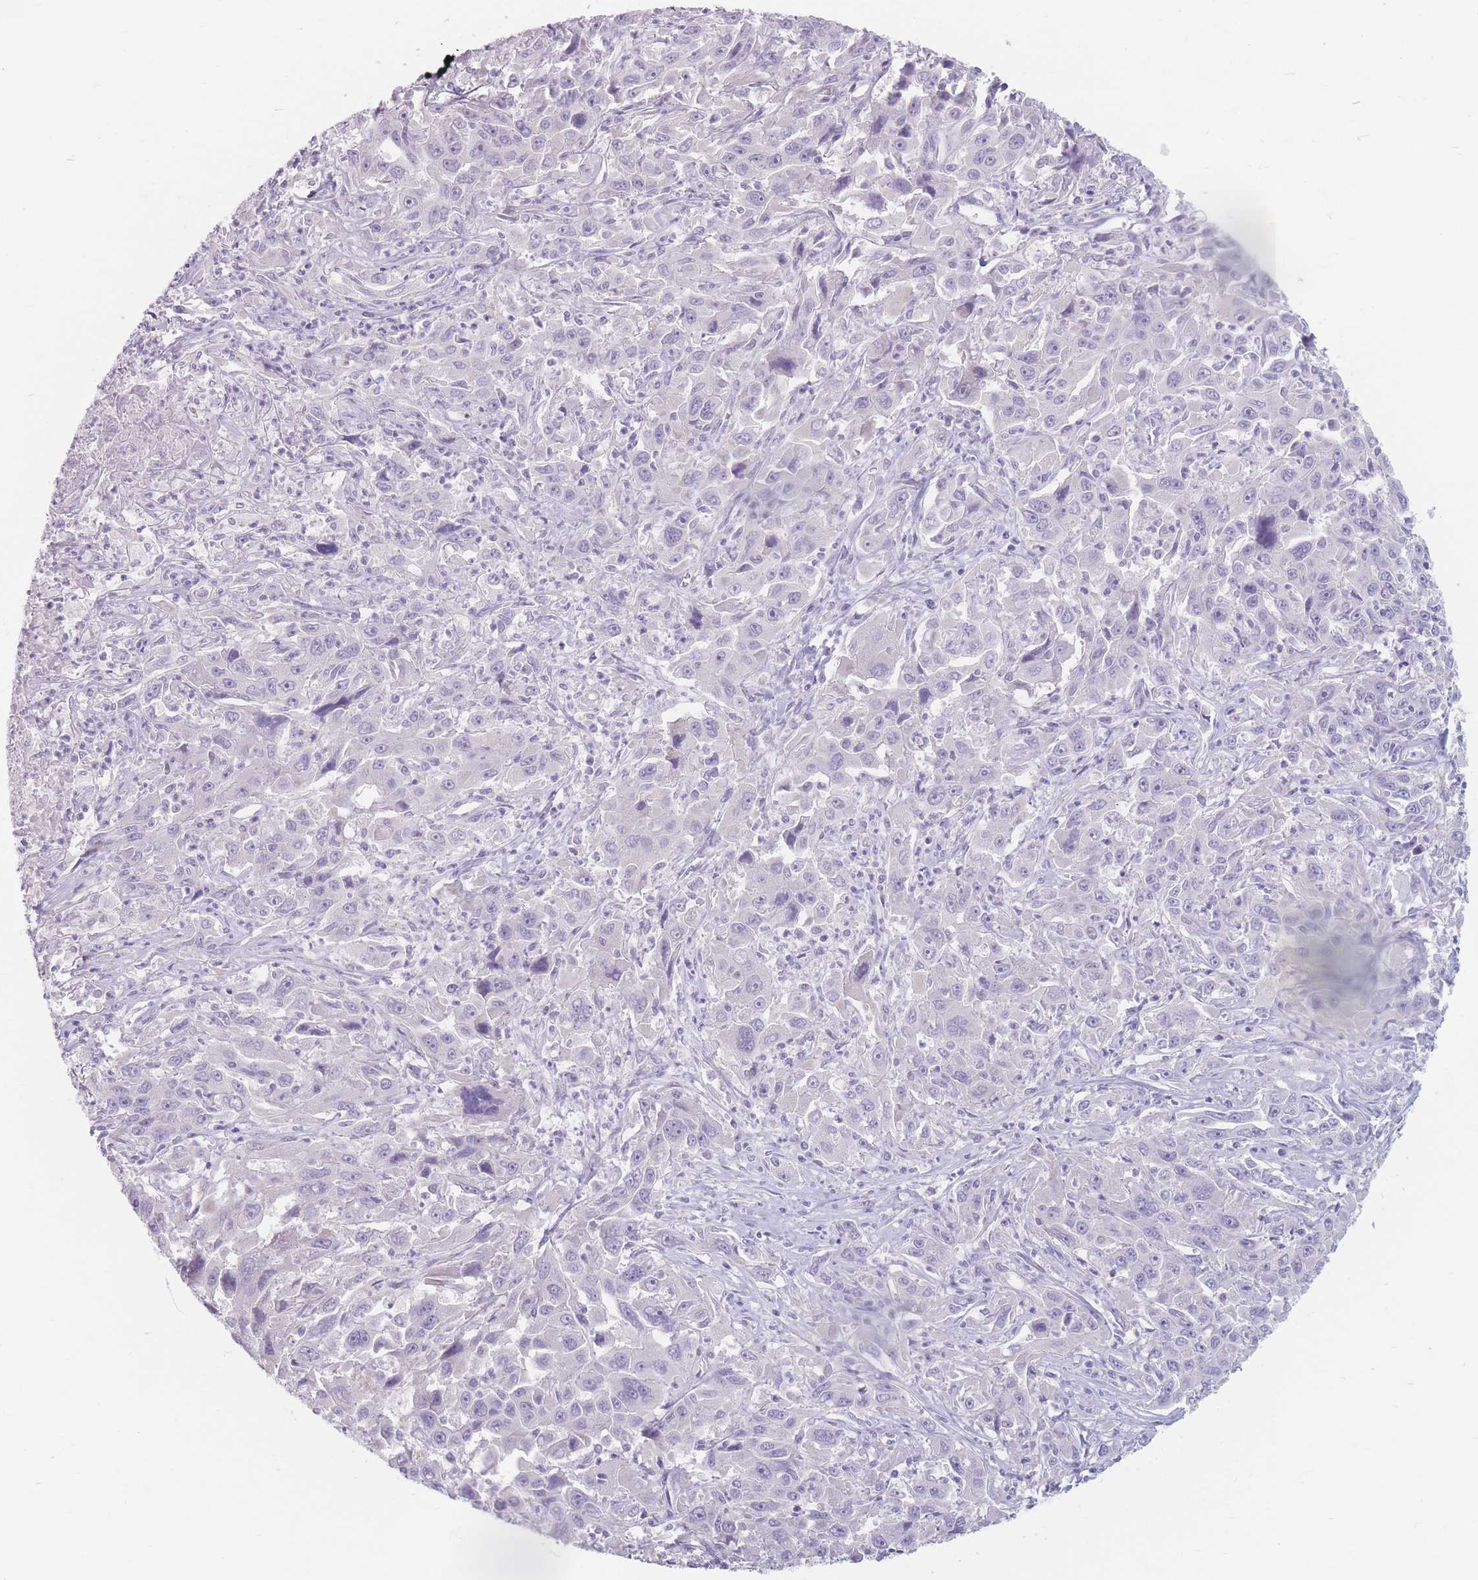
{"staining": {"intensity": "negative", "quantity": "none", "location": "none"}, "tissue": "liver cancer", "cell_type": "Tumor cells", "image_type": "cancer", "snomed": [{"axis": "morphology", "description": "Carcinoma, Hepatocellular, NOS"}, {"axis": "topography", "description": "Liver"}], "caption": "Immunohistochemistry of liver hepatocellular carcinoma displays no positivity in tumor cells.", "gene": "PIGM", "patient": {"sex": "male", "age": 63}}